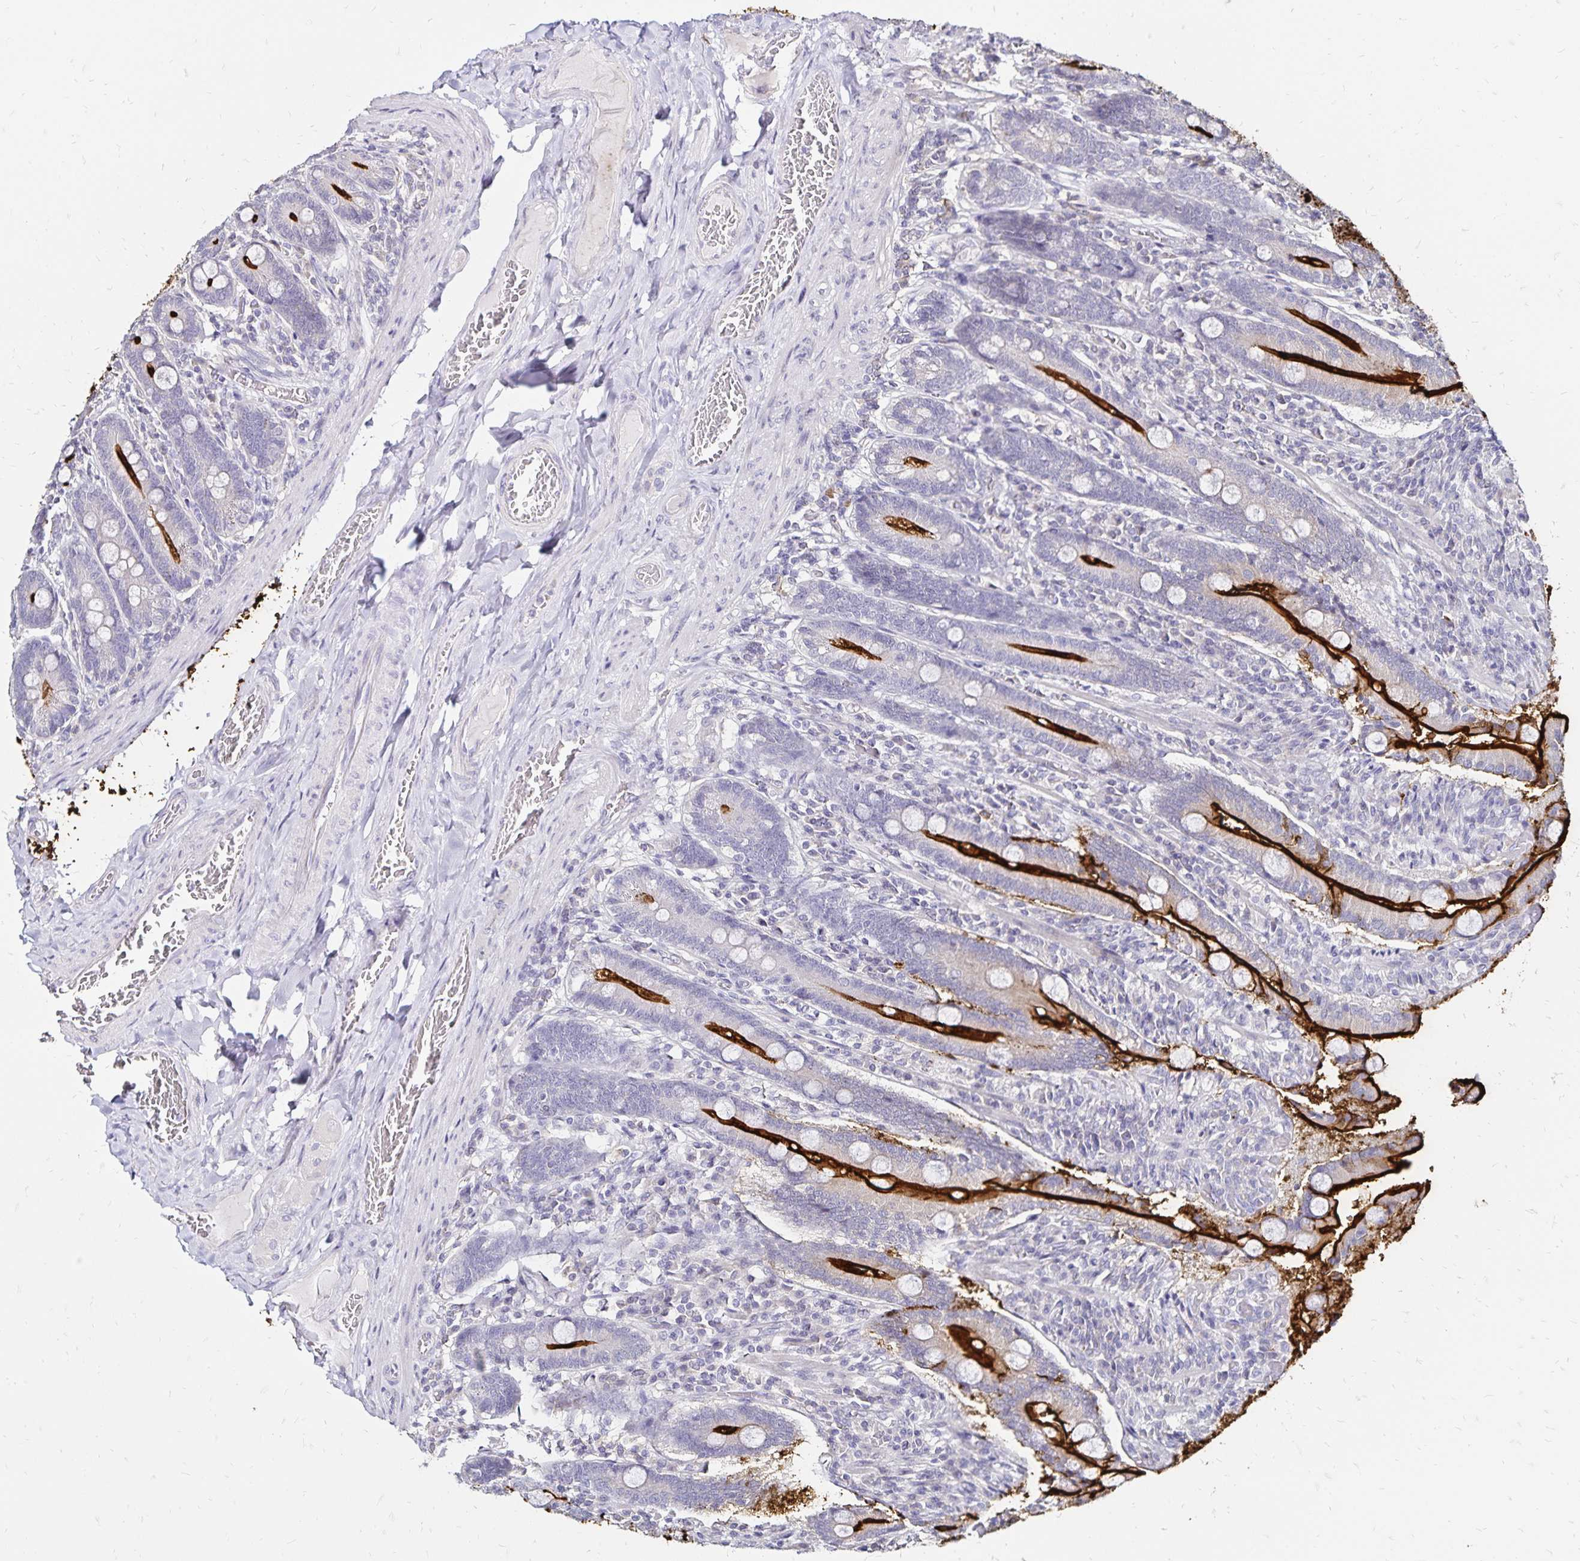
{"staining": {"intensity": "strong", "quantity": "25%-75%", "location": "cytoplasmic/membranous"}, "tissue": "duodenum", "cell_type": "Glandular cells", "image_type": "normal", "snomed": [{"axis": "morphology", "description": "Normal tissue, NOS"}, {"axis": "topography", "description": "Duodenum"}], "caption": "Glandular cells demonstrate strong cytoplasmic/membranous positivity in approximately 25%-75% of cells in normal duodenum.", "gene": "SLC5A1", "patient": {"sex": "female", "age": 62}}